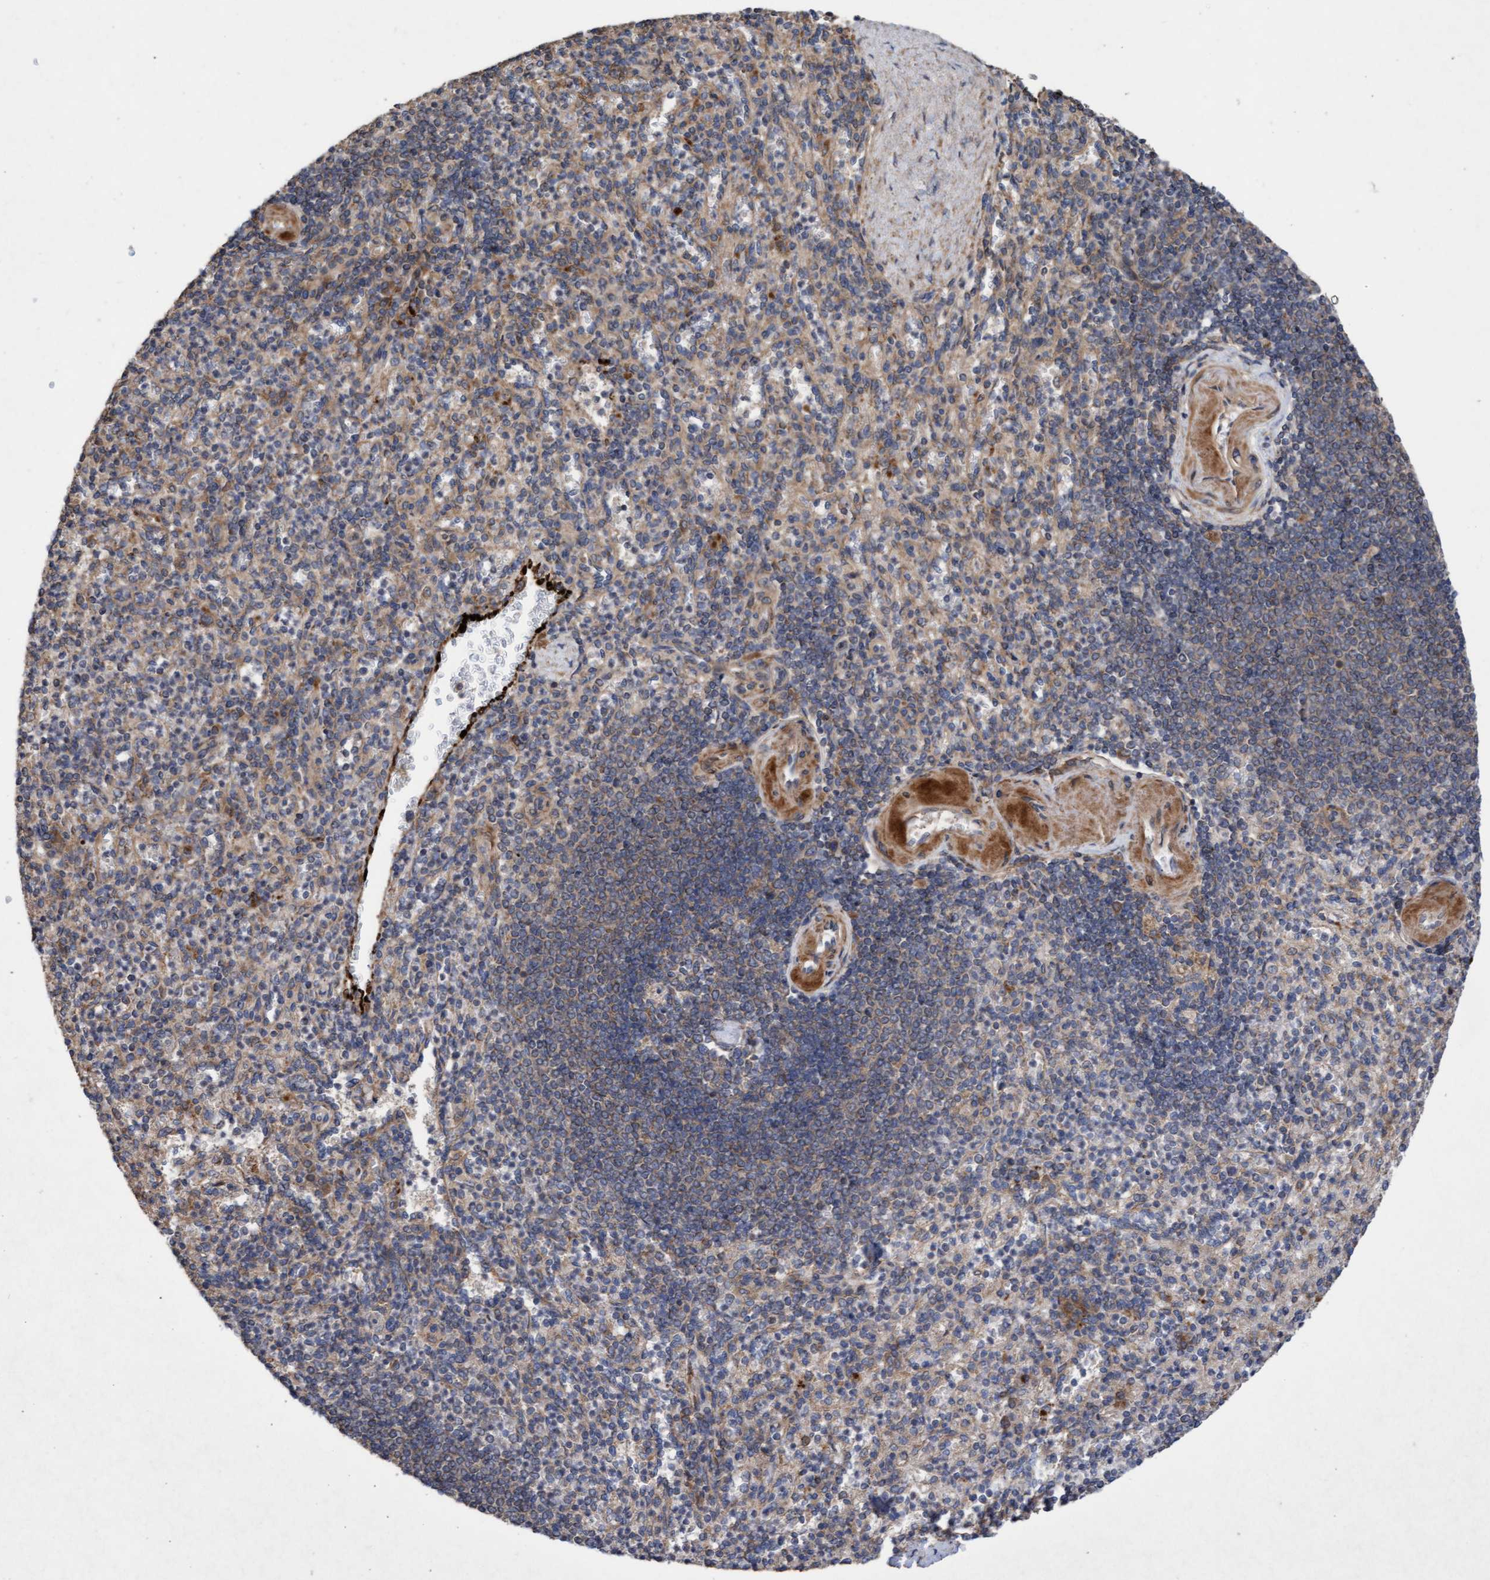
{"staining": {"intensity": "moderate", "quantity": "25%-75%", "location": "cytoplasmic/membranous"}, "tissue": "spleen", "cell_type": "Cells in red pulp", "image_type": "normal", "snomed": [{"axis": "morphology", "description": "Normal tissue, NOS"}, {"axis": "topography", "description": "Spleen"}], "caption": "Brown immunohistochemical staining in benign human spleen reveals moderate cytoplasmic/membranous staining in approximately 25%-75% of cells in red pulp.", "gene": "ELP5", "patient": {"sex": "female", "age": 74}}